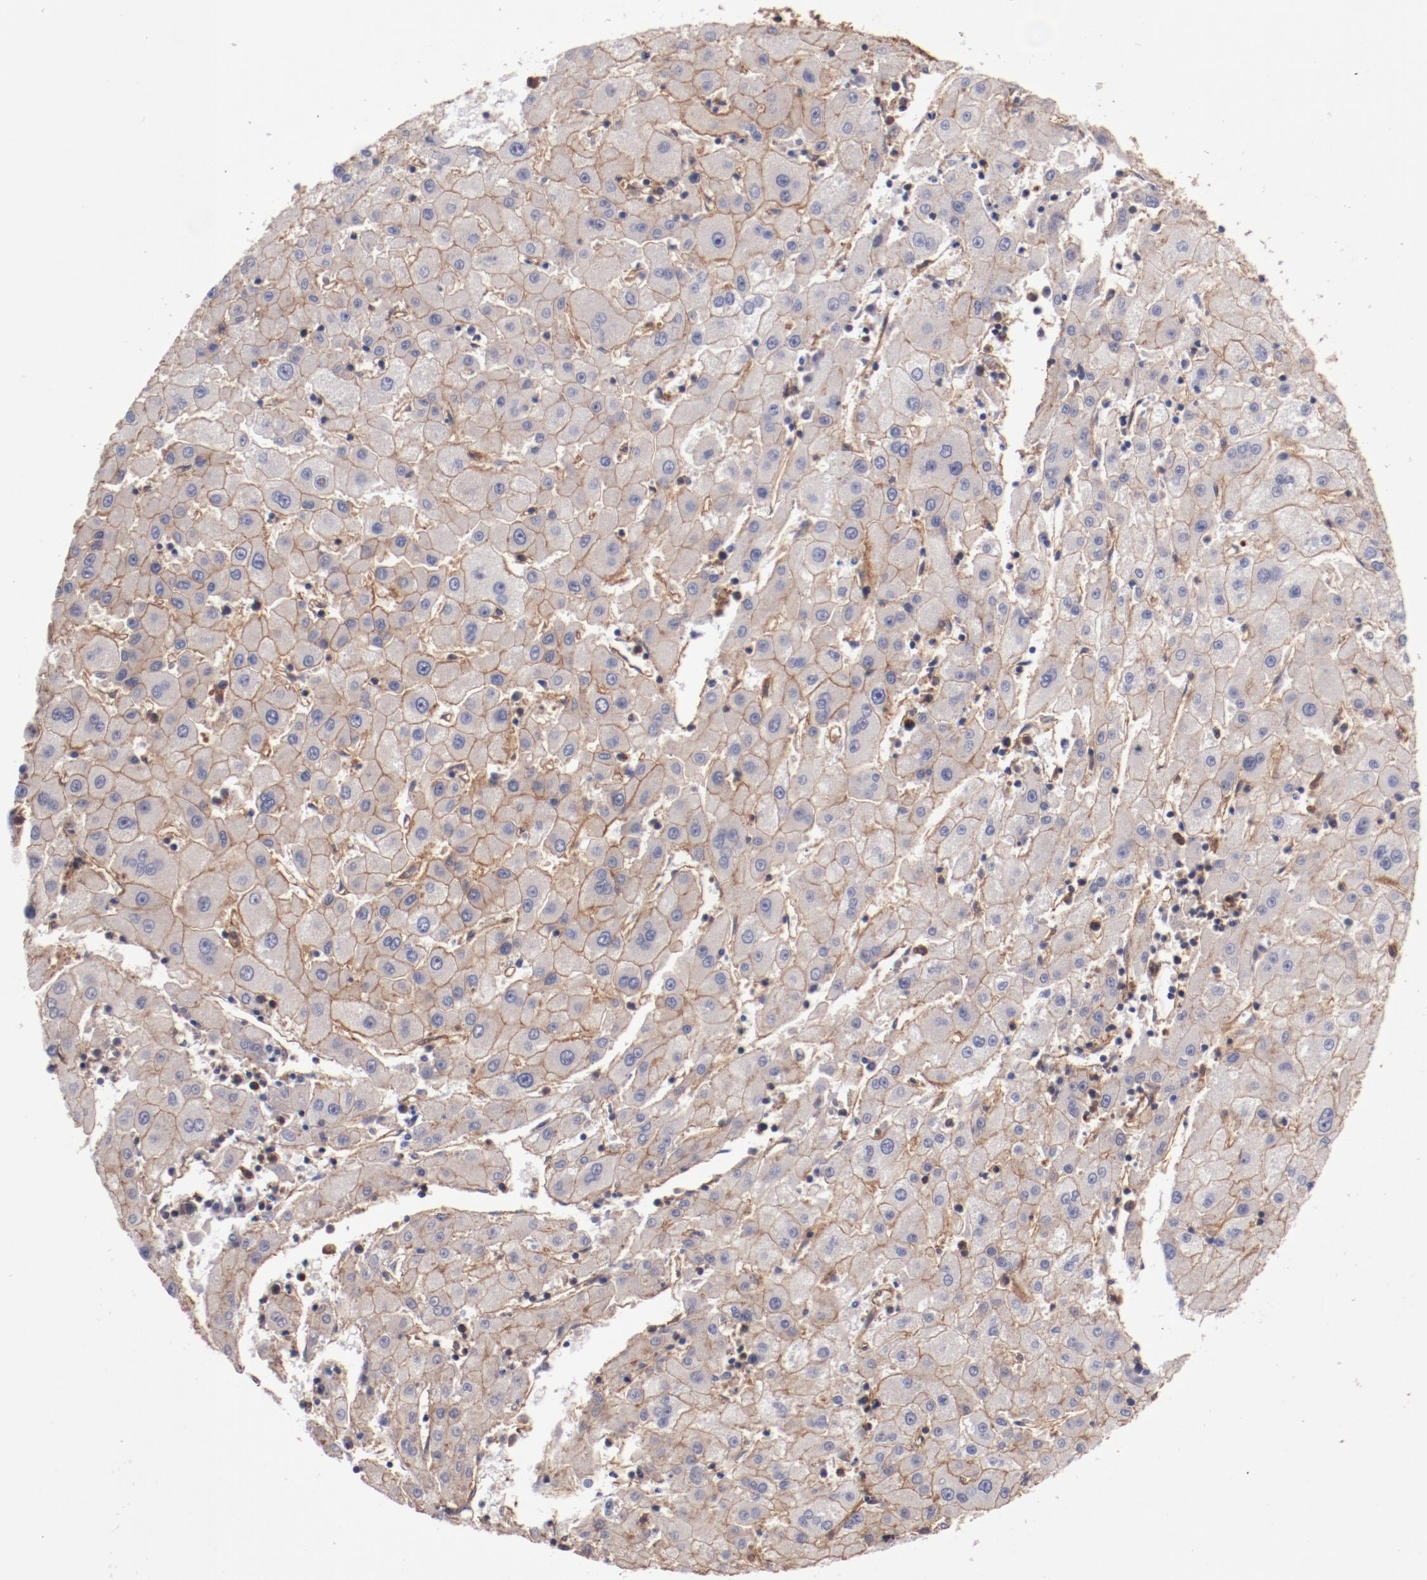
{"staining": {"intensity": "weak", "quantity": ">75%", "location": "cytoplasmic/membranous"}, "tissue": "liver cancer", "cell_type": "Tumor cells", "image_type": "cancer", "snomed": [{"axis": "morphology", "description": "Carcinoma, Hepatocellular, NOS"}, {"axis": "topography", "description": "Liver"}], "caption": "This is a histology image of immunohistochemistry staining of hepatocellular carcinoma (liver), which shows weak positivity in the cytoplasmic/membranous of tumor cells.", "gene": "TMOD3", "patient": {"sex": "male", "age": 72}}